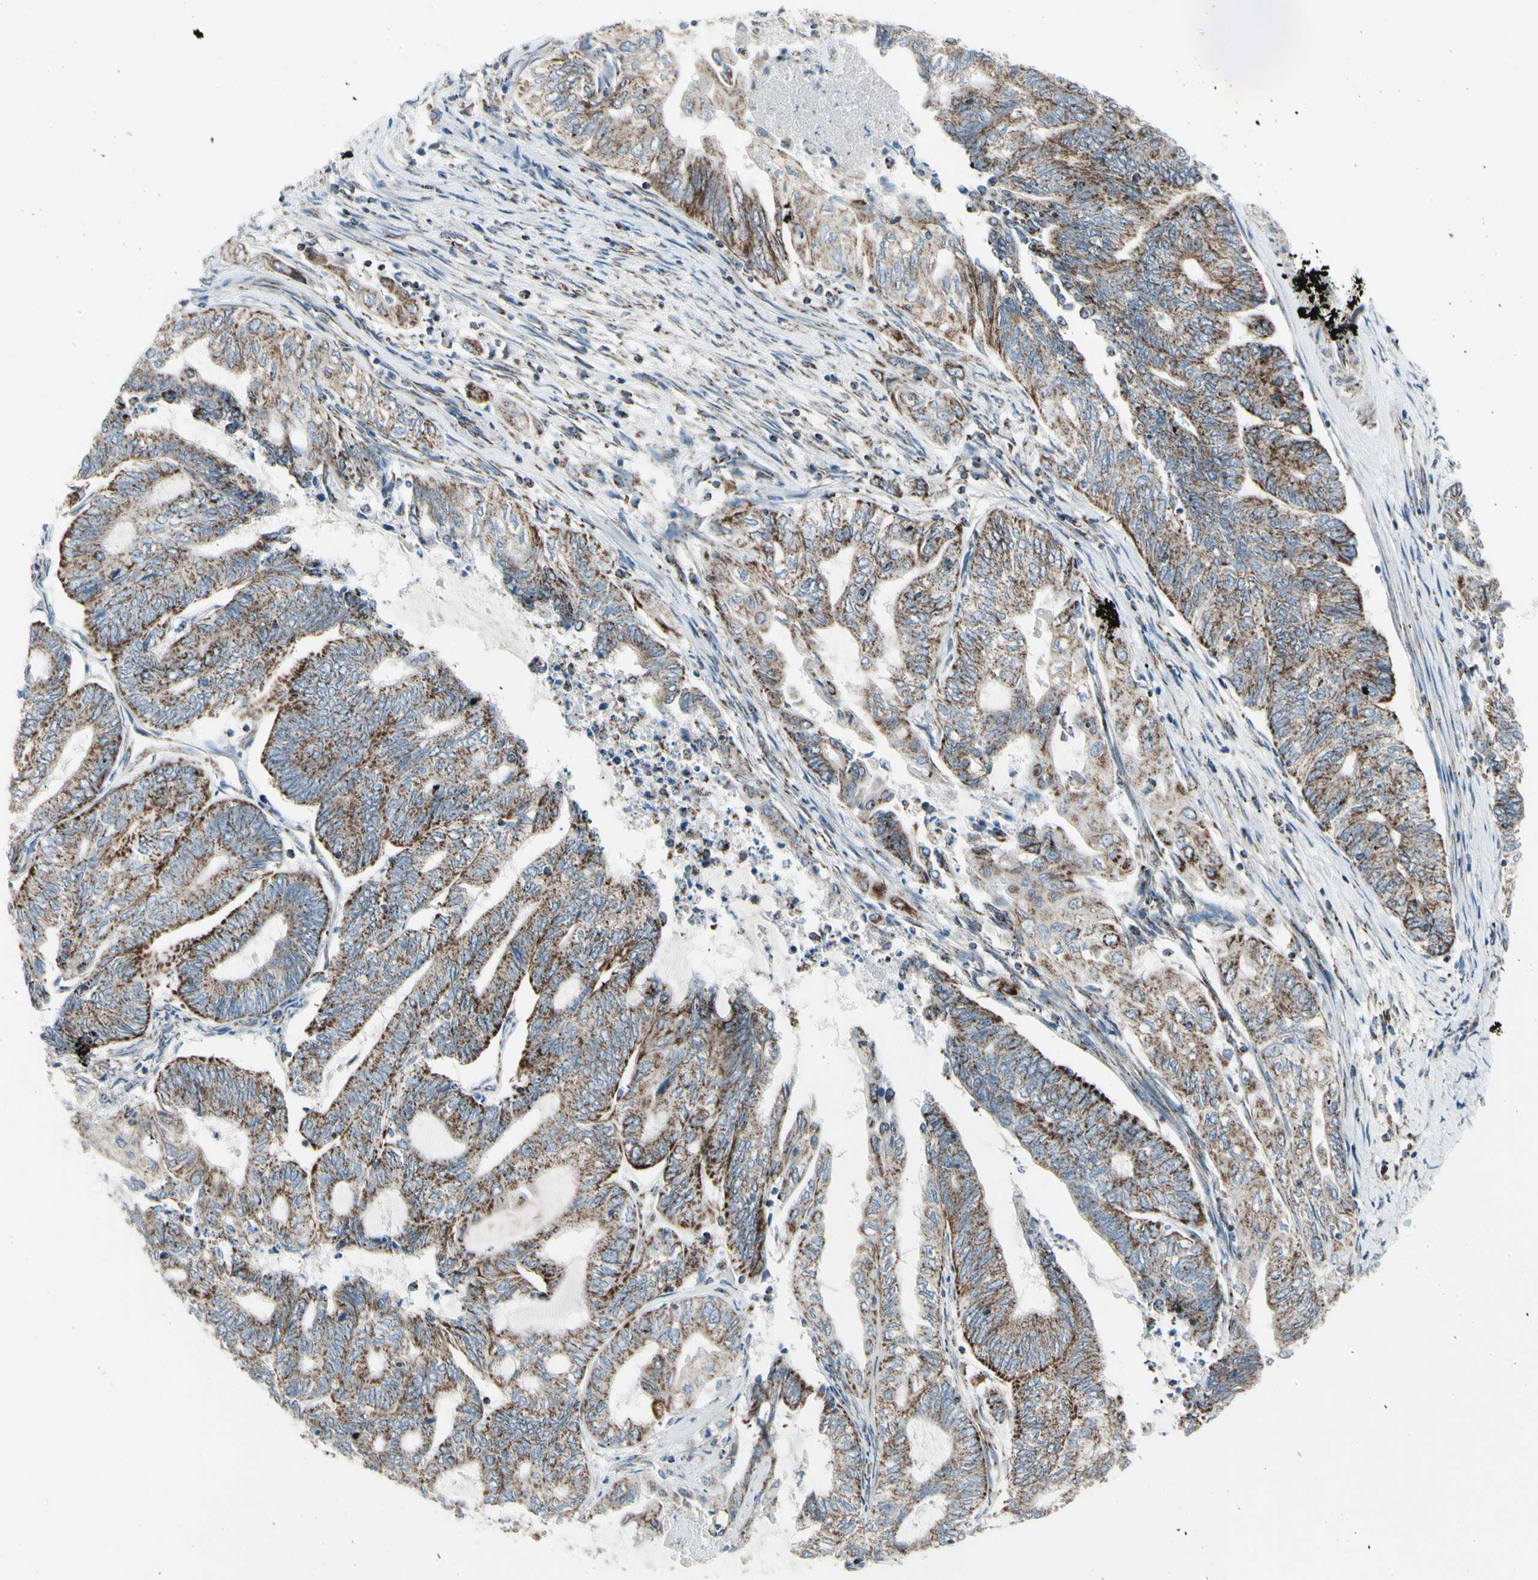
{"staining": {"intensity": "moderate", "quantity": "25%-75%", "location": "cytoplasmic/membranous"}, "tissue": "endometrial cancer", "cell_type": "Tumor cells", "image_type": "cancer", "snomed": [{"axis": "morphology", "description": "Adenocarcinoma, NOS"}, {"axis": "topography", "description": "Uterus"}, {"axis": "topography", "description": "Endometrium"}], "caption": "This is an image of immunohistochemistry (IHC) staining of adenocarcinoma (endometrial), which shows moderate staining in the cytoplasmic/membranous of tumor cells.", "gene": "FAM171B", "patient": {"sex": "female", "age": 70}}